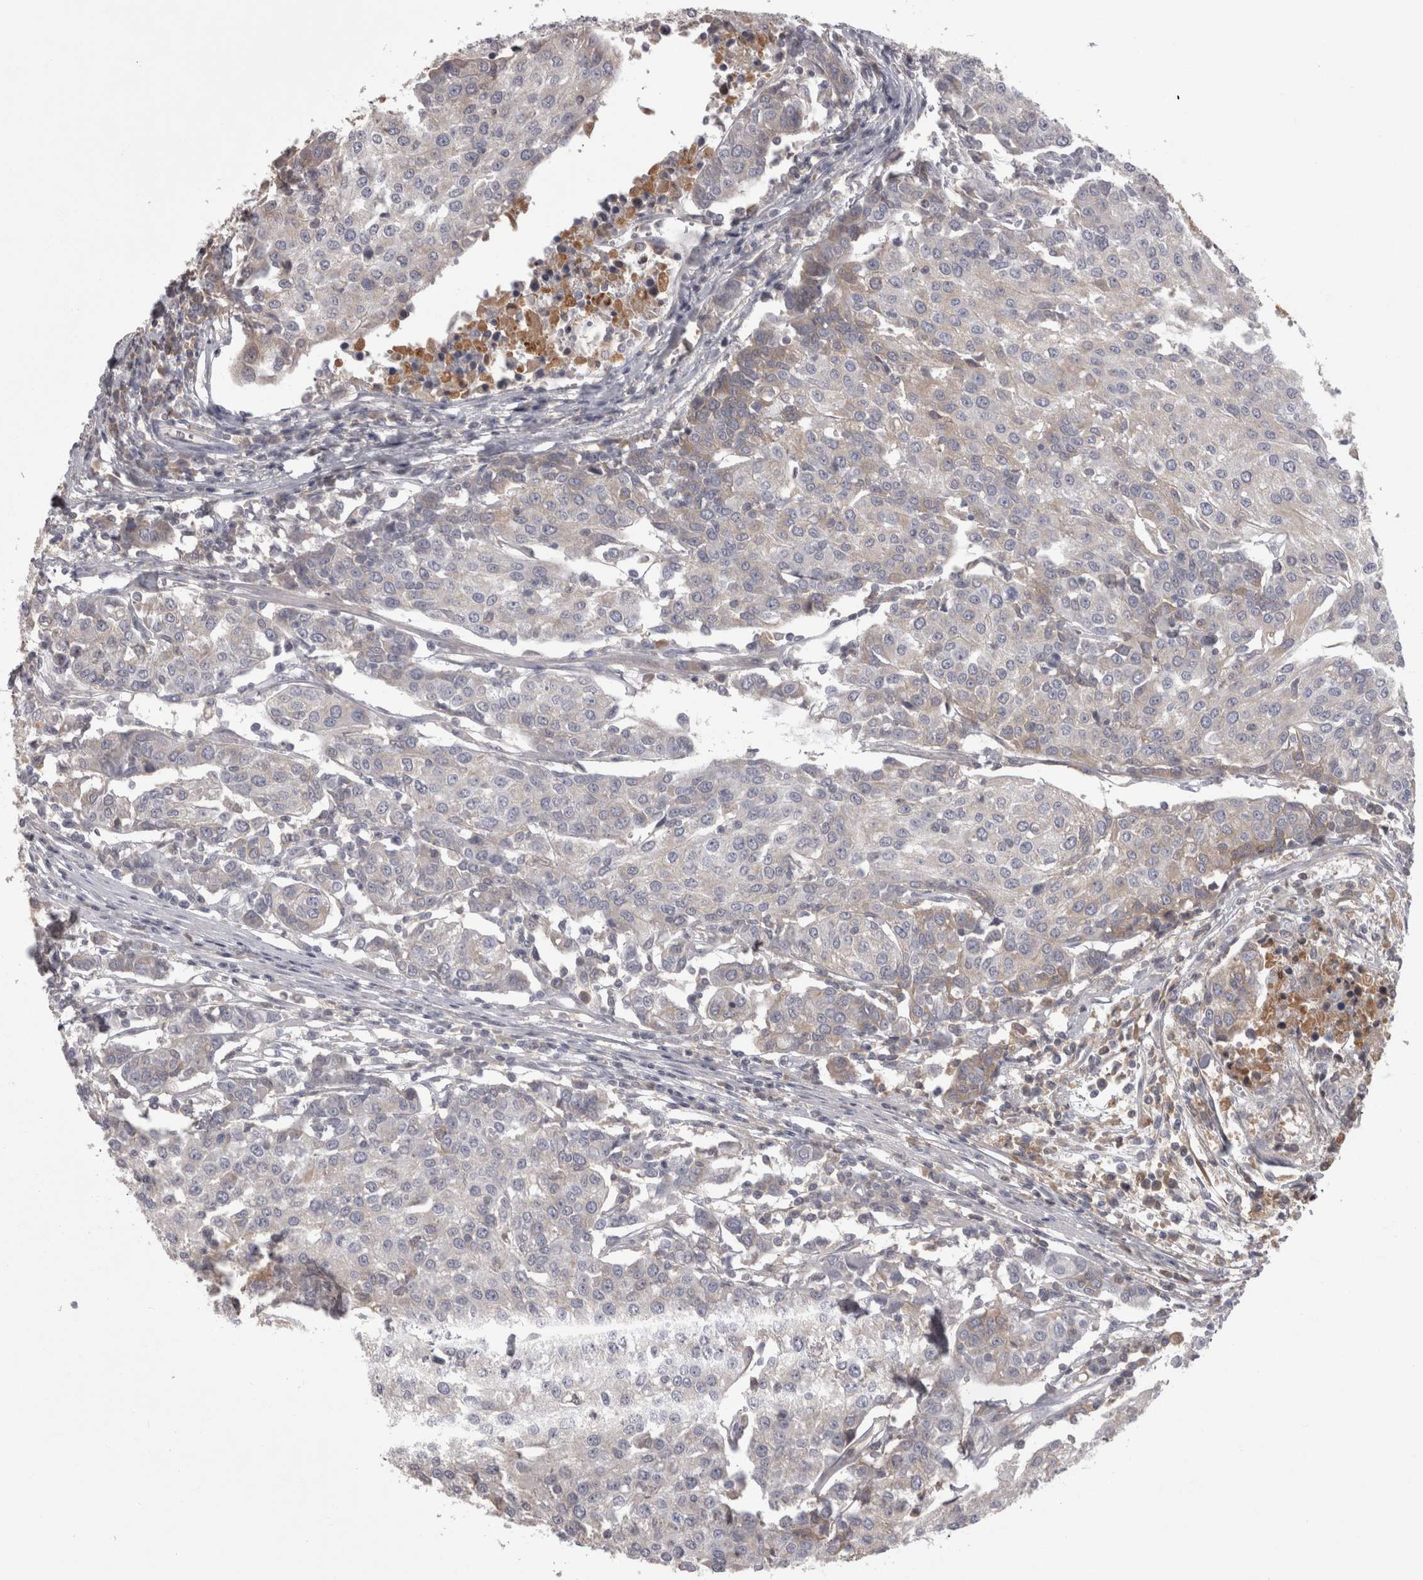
{"staining": {"intensity": "weak", "quantity": "<25%", "location": "cytoplasmic/membranous"}, "tissue": "urothelial cancer", "cell_type": "Tumor cells", "image_type": "cancer", "snomed": [{"axis": "morphology", "description": "Urothelial carcinoma, High grade"}, {"axis": "topography", "description": "Urinary bladder"}], "caption": "A high-resolution photomicrograph shows immunohistochemistry staining of urothelial cancer, which shows no significant staining in tumor cells.", "gene": "SAA4", "patient": {"sex": "female", "age": 85}}